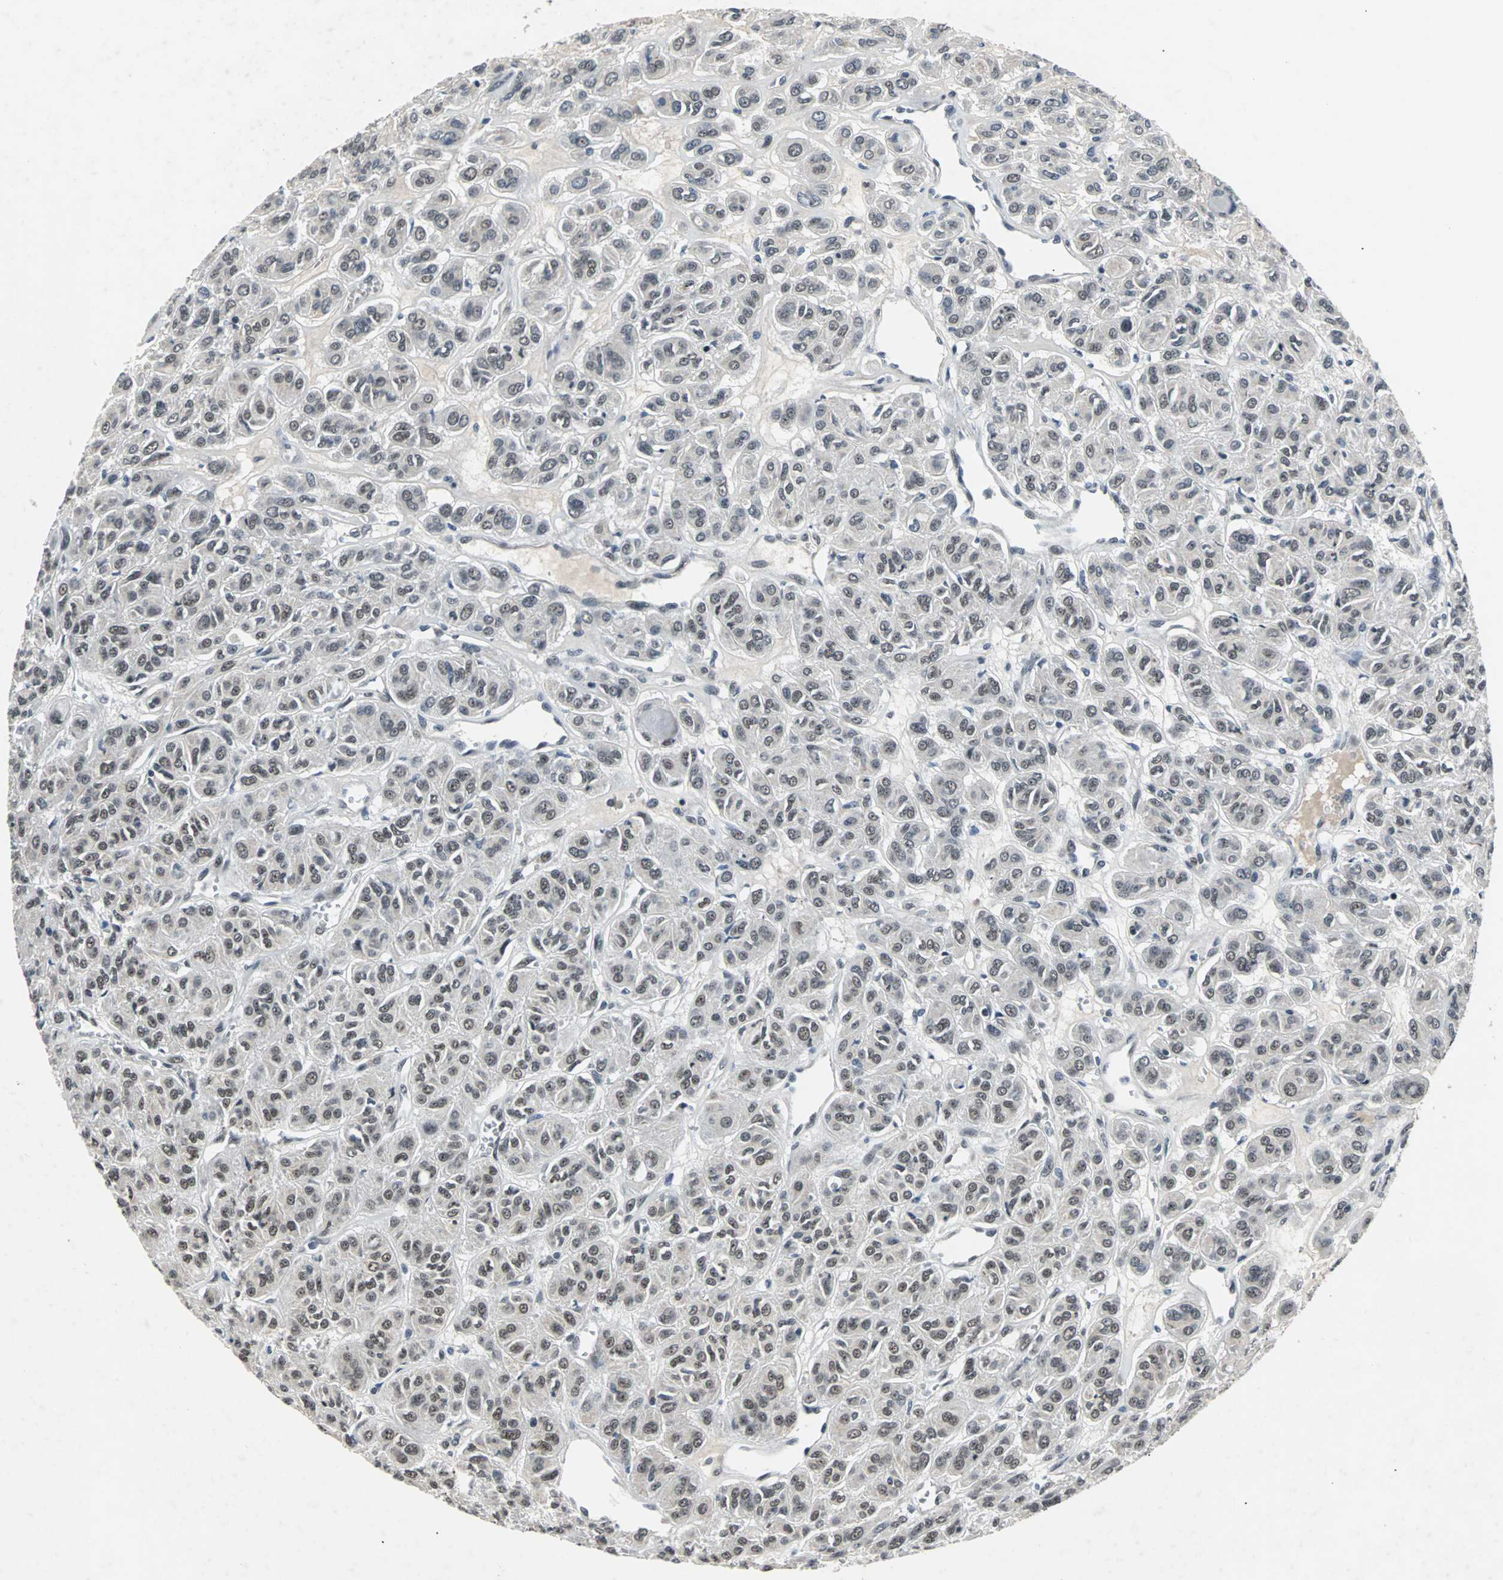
{"staining": {"intensity": "weak", "quantity": "25%-75%", "location": "nuclear"}, "tissue": "thyroid cancer", "cell_type": "Tumor cells", "image_type": "cancer", "snomed": [{"axis": "morphology", "description": "Follicular adenoma carcinoma, NOS"}, {"axis": "topography", "description": "Thyroid gland"}], "caption": "Immunohistochemical staining of thyroid cancer (follicular adenoma carcinoma) shows weak nuclear protein positivity in approximately 25%-75% of tumor cells.", "gene": "USP28", "patient": {"sex": "female", "age": 71}}